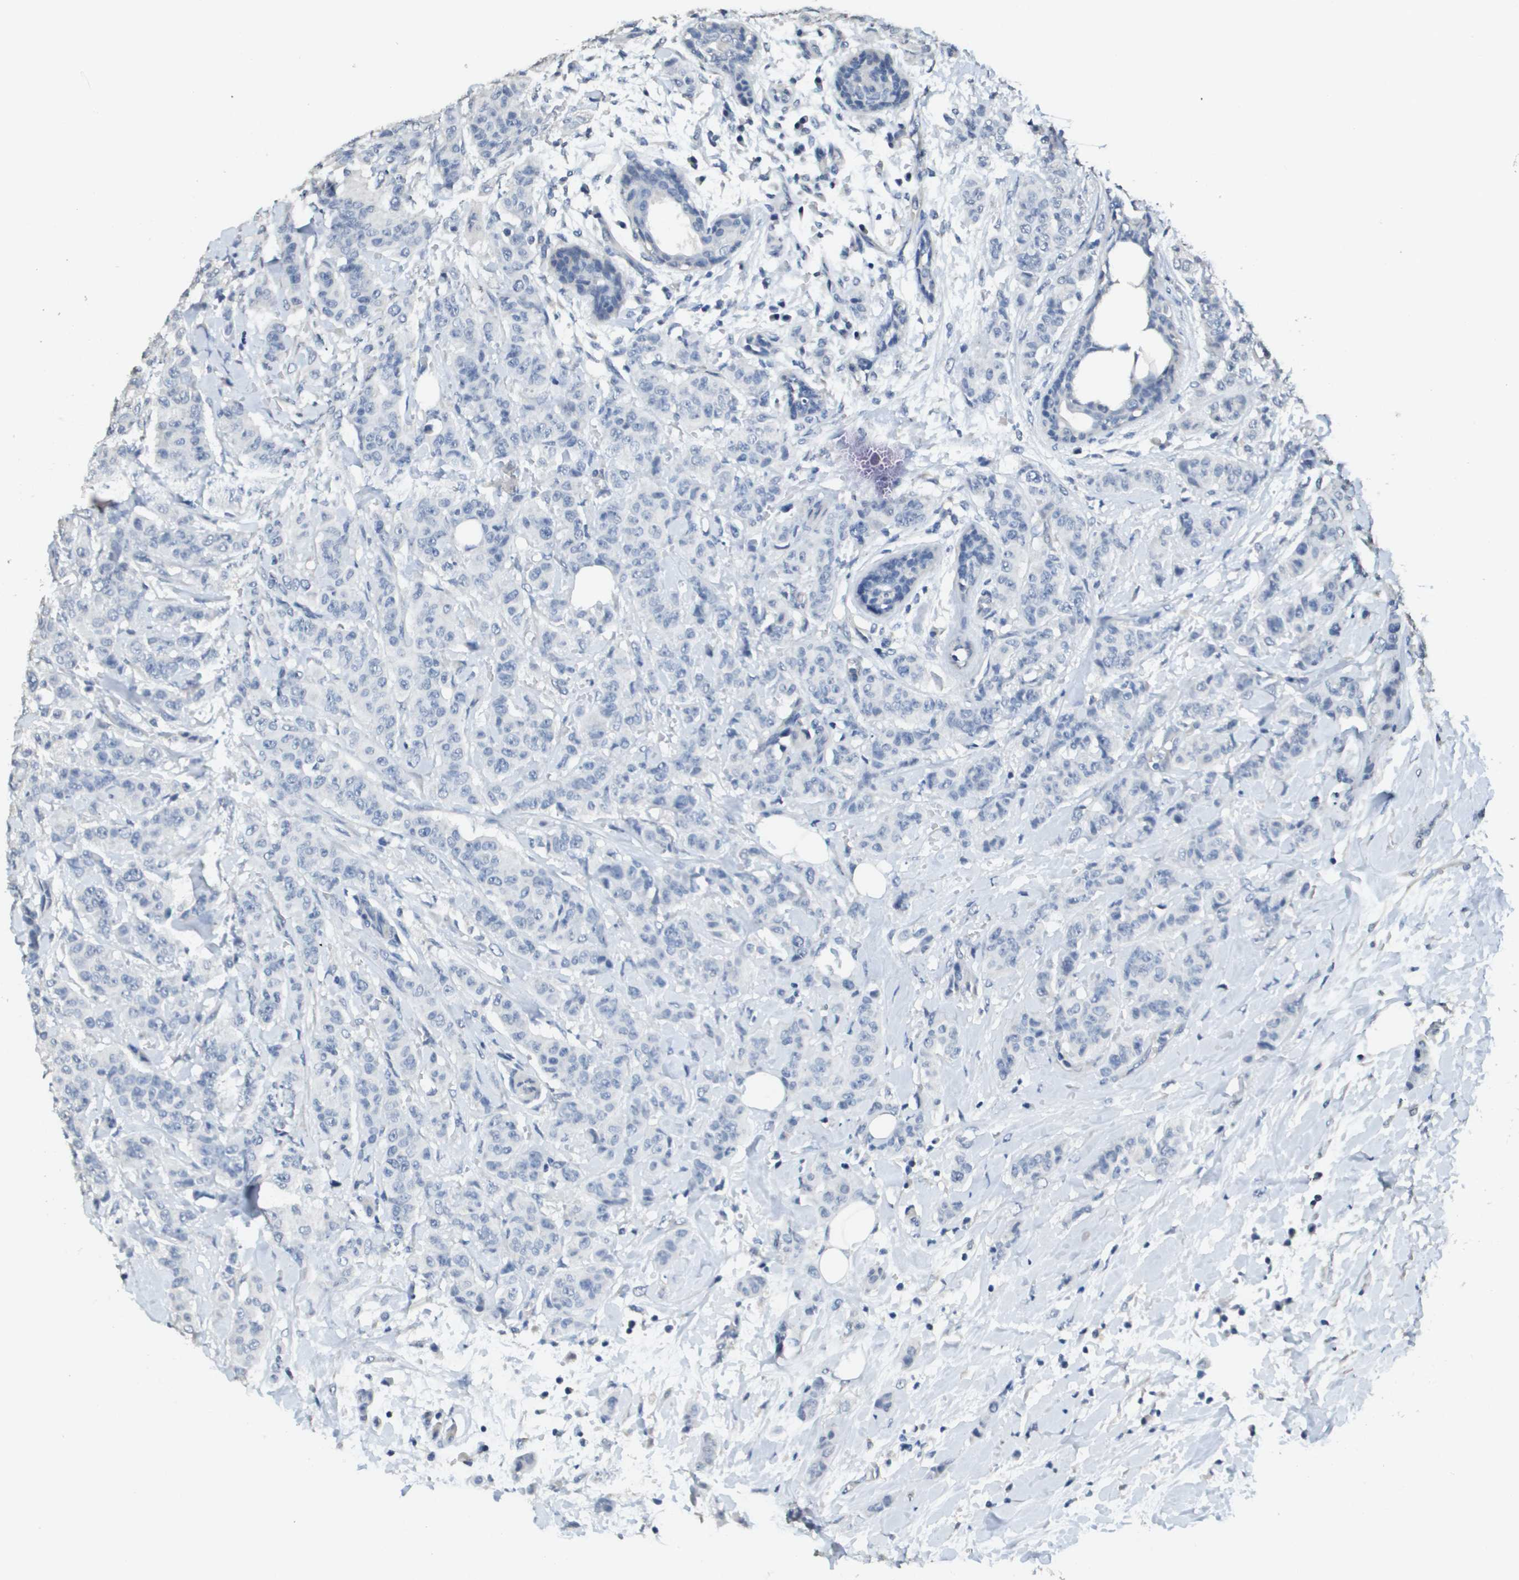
{"staining": {"intensity": "negative", "quantity": "none", "location": "none"}, "tissue": "breast cancer", "cell_type": "Tumor cells", "image_type": "cancer", "snomed": [{"axis": "morphology", "description": "Normal tissue, NOS"}, {"axis": "morphology", "description": "Duct carcinoma"}, {"axis": "topography", "description": "Breast"}], "caption": "High power microscopy histopathology image of an immunohistochemistry micrograph of infiltrating ductal carcinoma (breast), revealing no significant staining in tumor cells.", "gene": "MT3", "patient": {"sex": "female", "age": 40}}